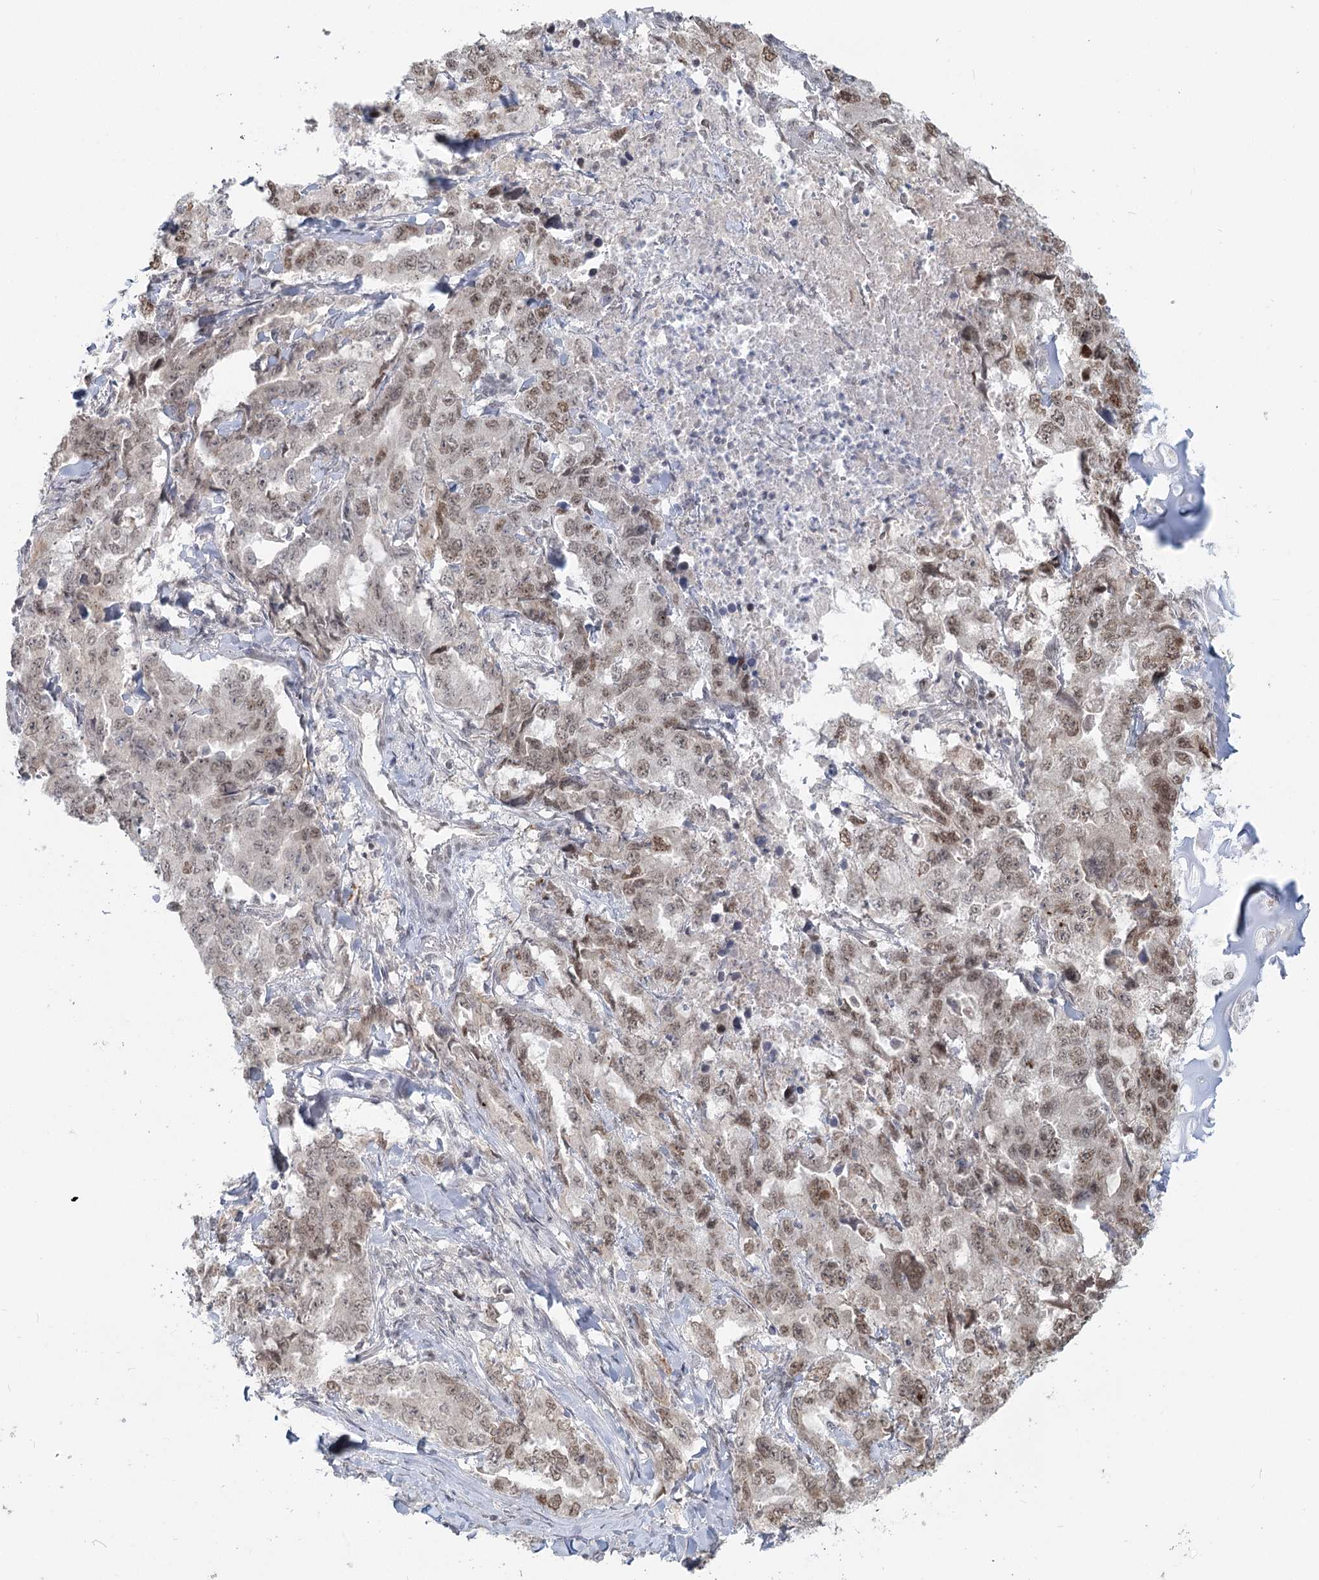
{"staining": {"intensity": "moderate", "quantity": ">75%", "location": "nuclear"}, "tissue": "lung cancer", "cell_type": "Tumor cells", "image_type": "cancer", "snomed": [{"axis": "morphology", "description": "Adenocarcinoma, NOS"}, {"axis": "topography", "description": "Lung"}], "caption": "Lung adenocarcinoma was stained to show a protein in brown. There is medium levels of moderate nuclear expression in approximately >75% of tumor cells. The staining is performed using DAB brown chromogen to label protein expression. The nuclei are counter-stained blue using hematoxylin.", "gene": "R3HCC1L", "patient": {"sex": "female", "age": 51}}